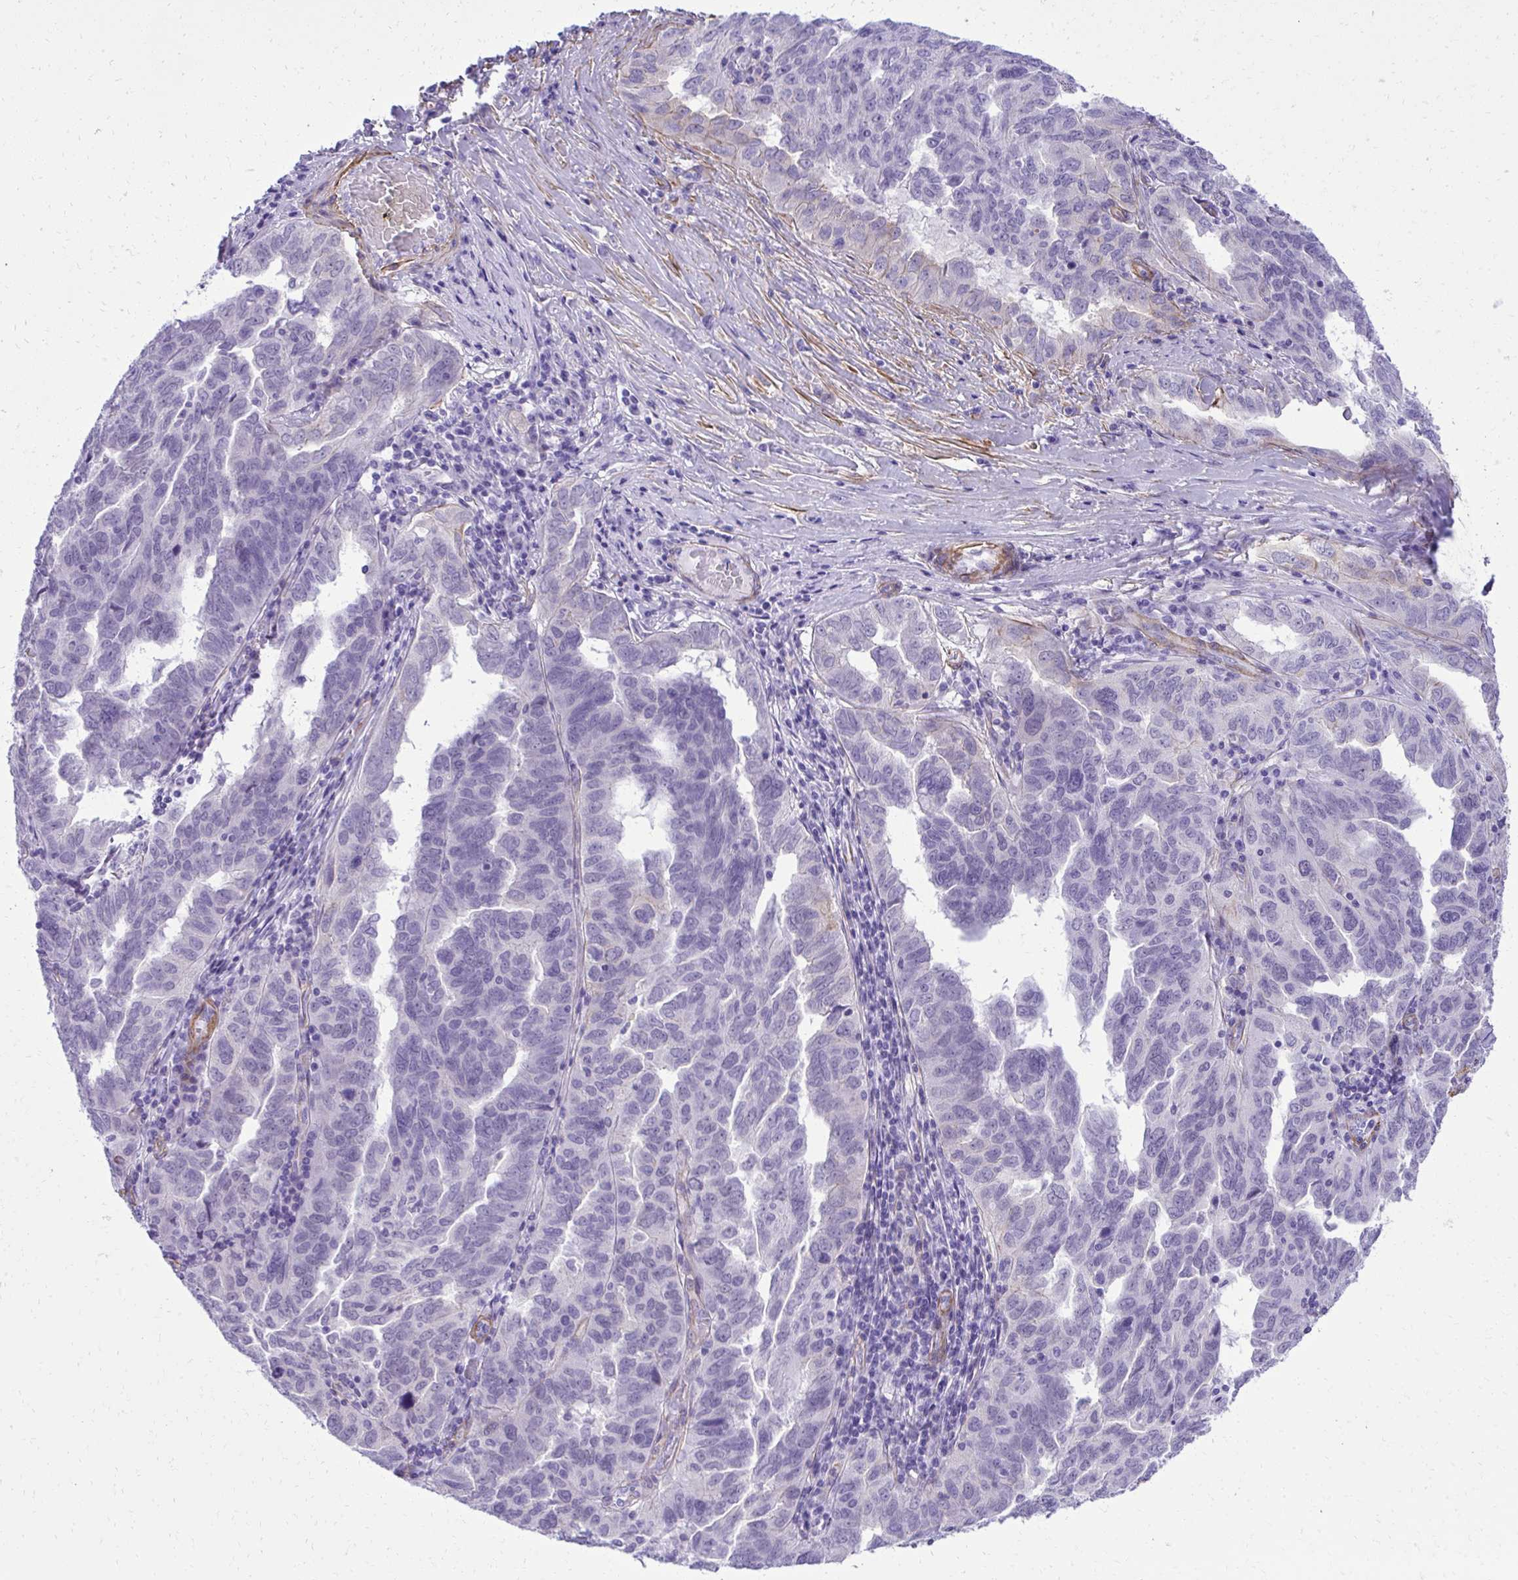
{"staining": {"intensity": "negative", "quantity": "none", "location": "none"}, "tissue": "ovarian cancer", "cell_type": "Tumor cells", "image_type": "cancer", "snomed": [{"axis": "morphology", "description": "Cystadenocarcinoma, serous, NOS"}, {"axis": "topography", "description": "Ovary"}], "caption": "Tumor cells show no significant positivity in ovarian cancer (serous cystadenocarcinoma).", "gene": "PITPNM3", "patient": {"sex": "female", "age": 64}}